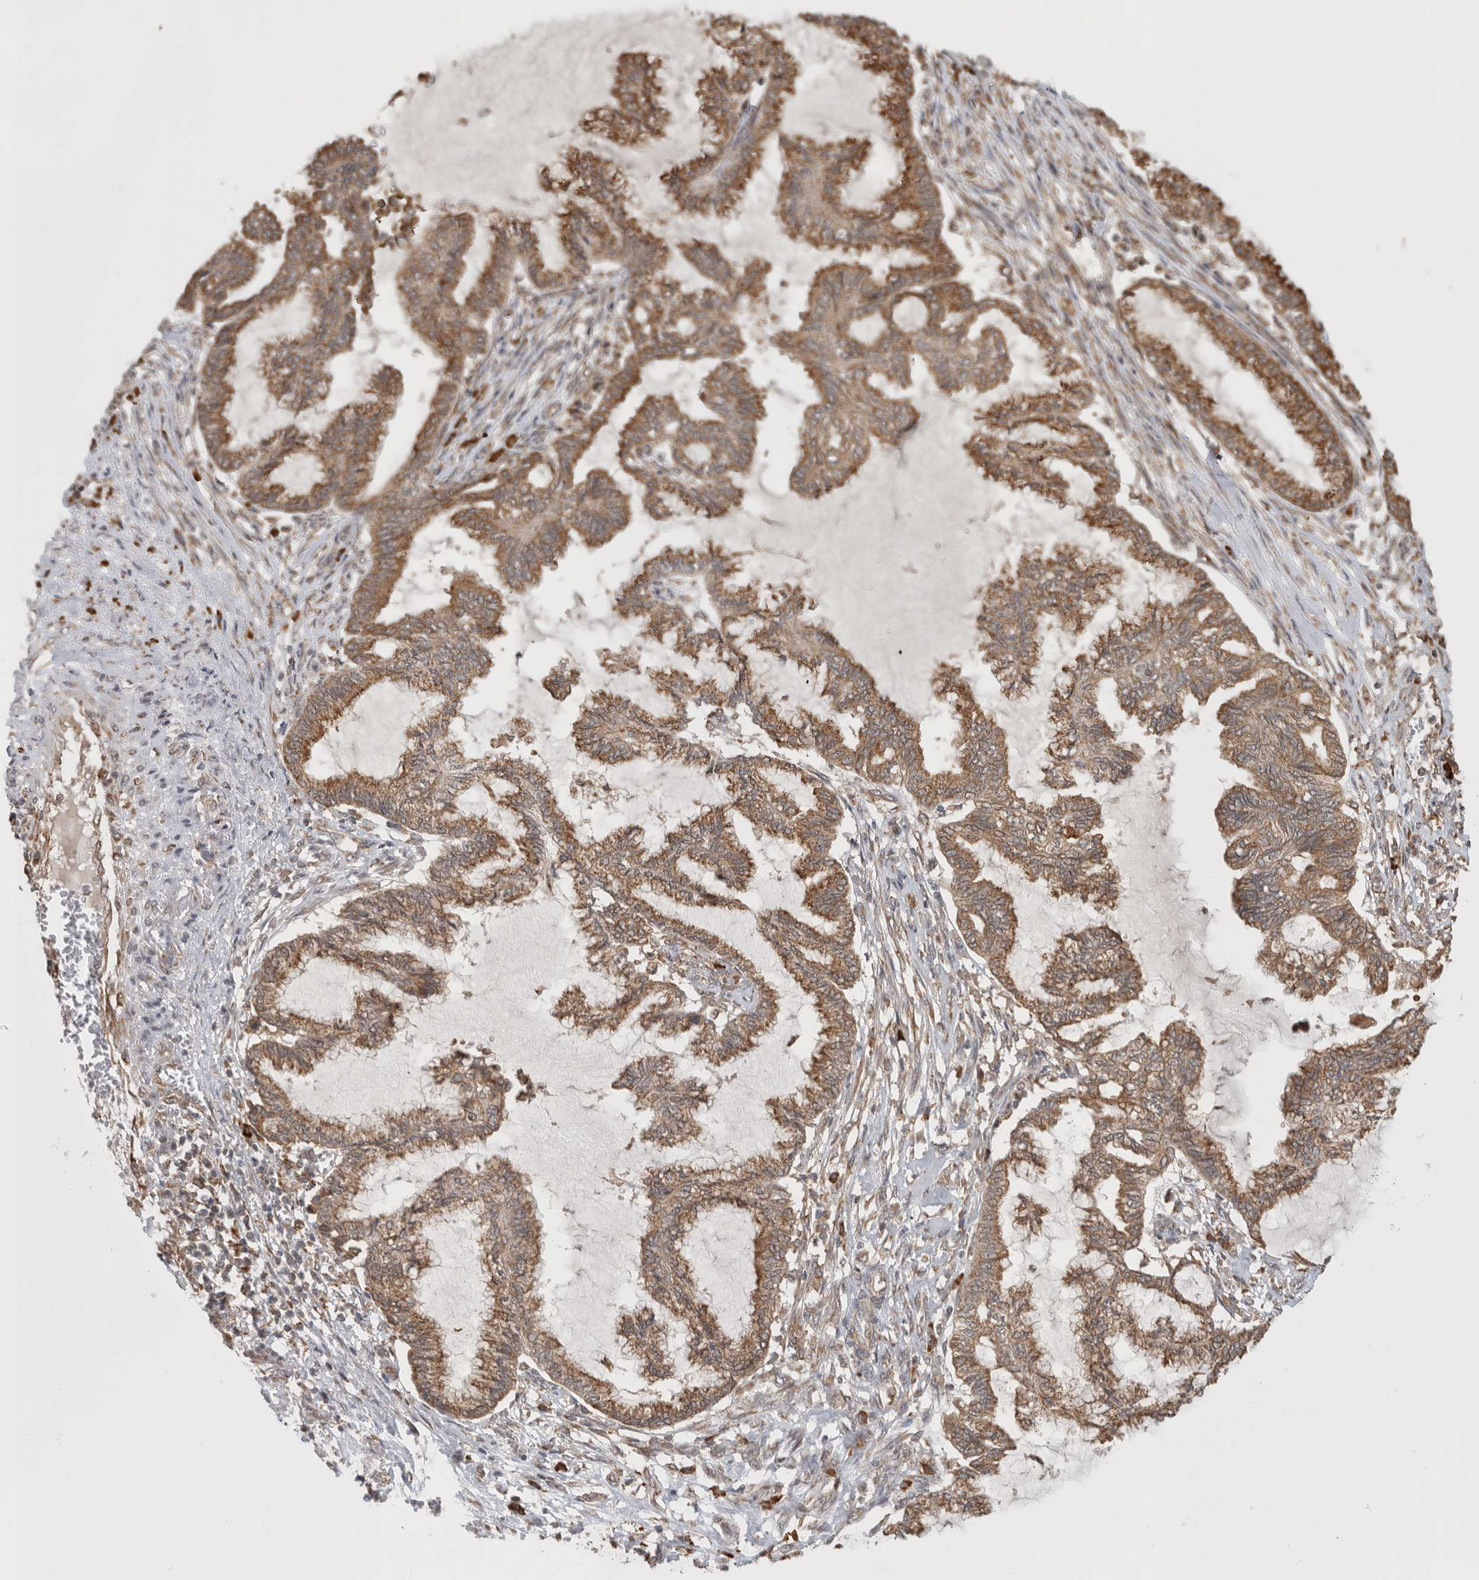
{"staining": {"intensity": "moderate", "quantity": ">75%", "location": "cytoplasmic/membranous"}, "tissue": "endometrial cancer", "cell_type": "Tumor cells", "image_type": "cancer", "snomed": [{"axis": "morphology", "description": "Adenocarcinoma, NOS"}, {"axis": "topography", "description": "Endometrium"}], "caption": "The photomicrograph shows staining of endometrial adenocarcinoma, revealing moderate cytoplasmic/membranous protein staining (brown color) within tumor cells. (IHC, brightfield microscopy, high magnification).", "gene": "MS4A7", "patient": {"sex": "female", "age": 86}}